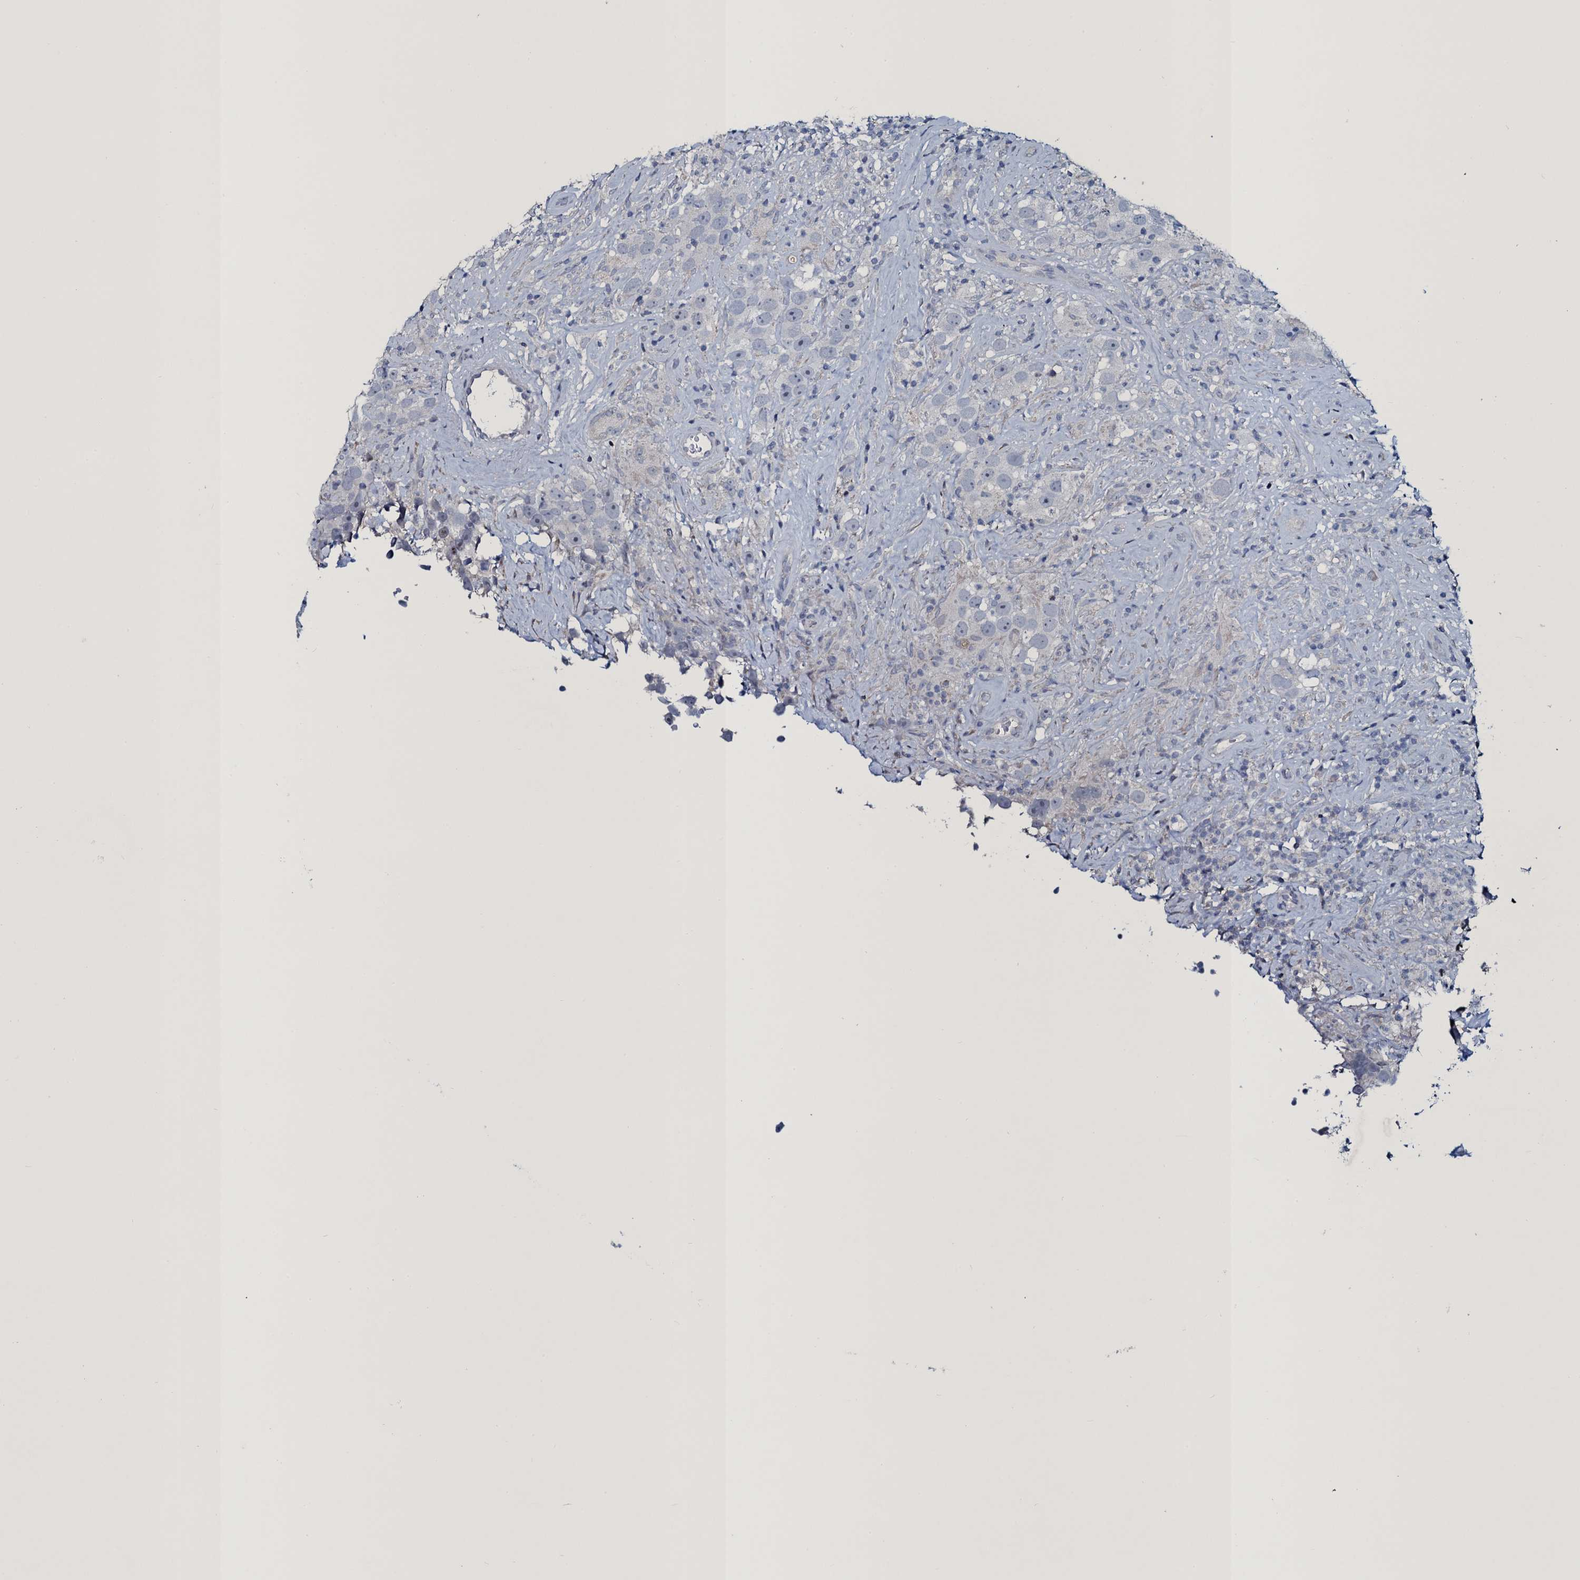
{"staining": {"intensity": "negative", "quantity": "none", "location": "none"}, "tissue": "testis cancer", "cell_type": "Tumor cells", "image_type": "cancer", "snomed": [{"axis": "morphology", "description": "Seminoma, NOS"}, {"axis": "topography", "description": "Testis"}], "caption": "Tumor cells show no significant positivity in seminoma (testis).", "gene": "ATOSA", "patient": {"sex": "male", "age": 49}}